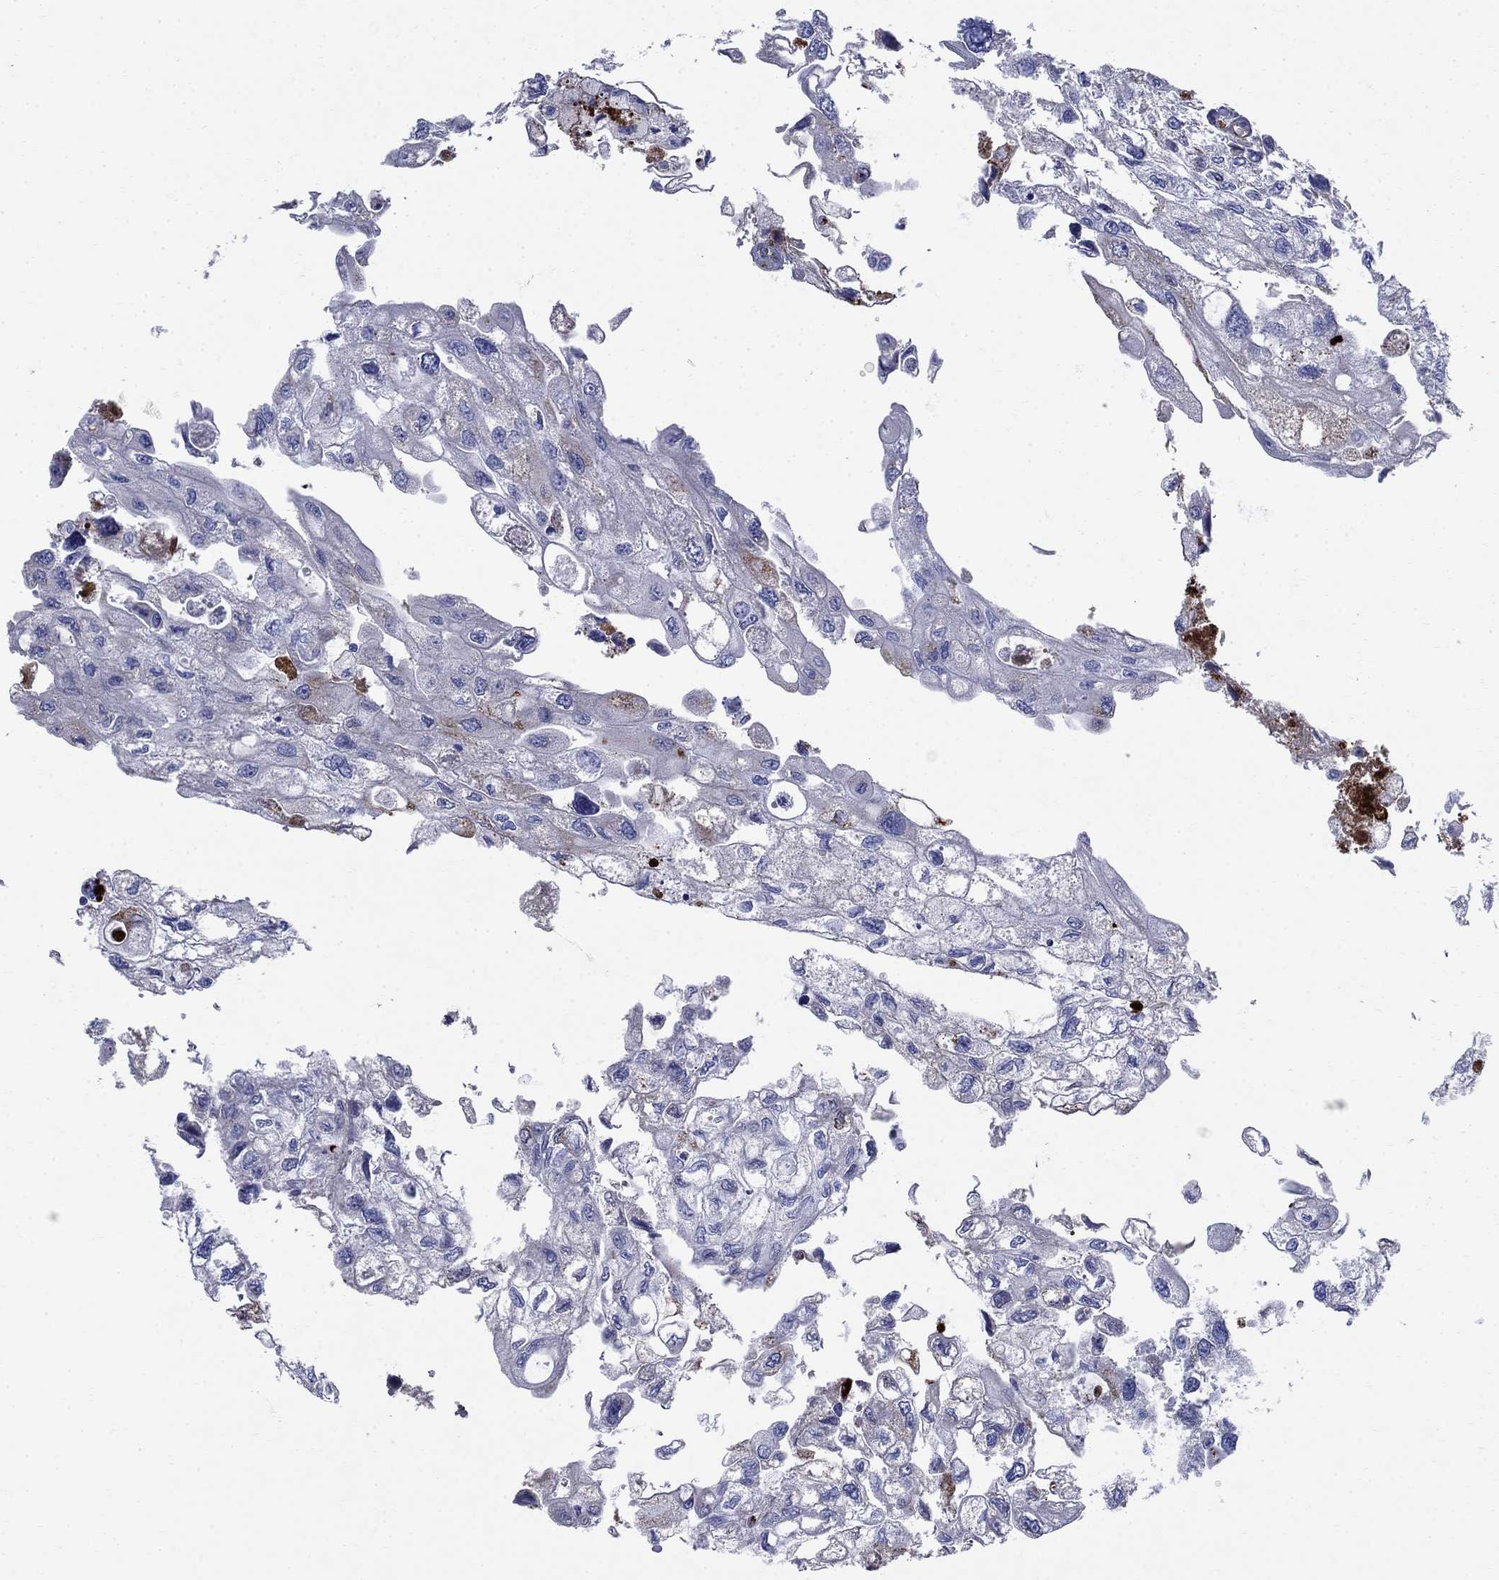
{"staining": {"intensity": "negative", "quantity": "none", "location": "none"}, "tissue": "urothelial cancer", "cell_type": "Tumor cells", "image_type": "cancer", "snomed": [{"axis": "morphology", "description": "Urothelial carcinoma, High grade"}, {"axis": "topography", "description": "Urinary bladder"}], "caption": "DAB immunohistochemical staining of human high-grade urothelial carcinoma reveals no significant positivity in tumor cells.", "gene": "VTN", "patient": {"sex": "male", "age": 59}}